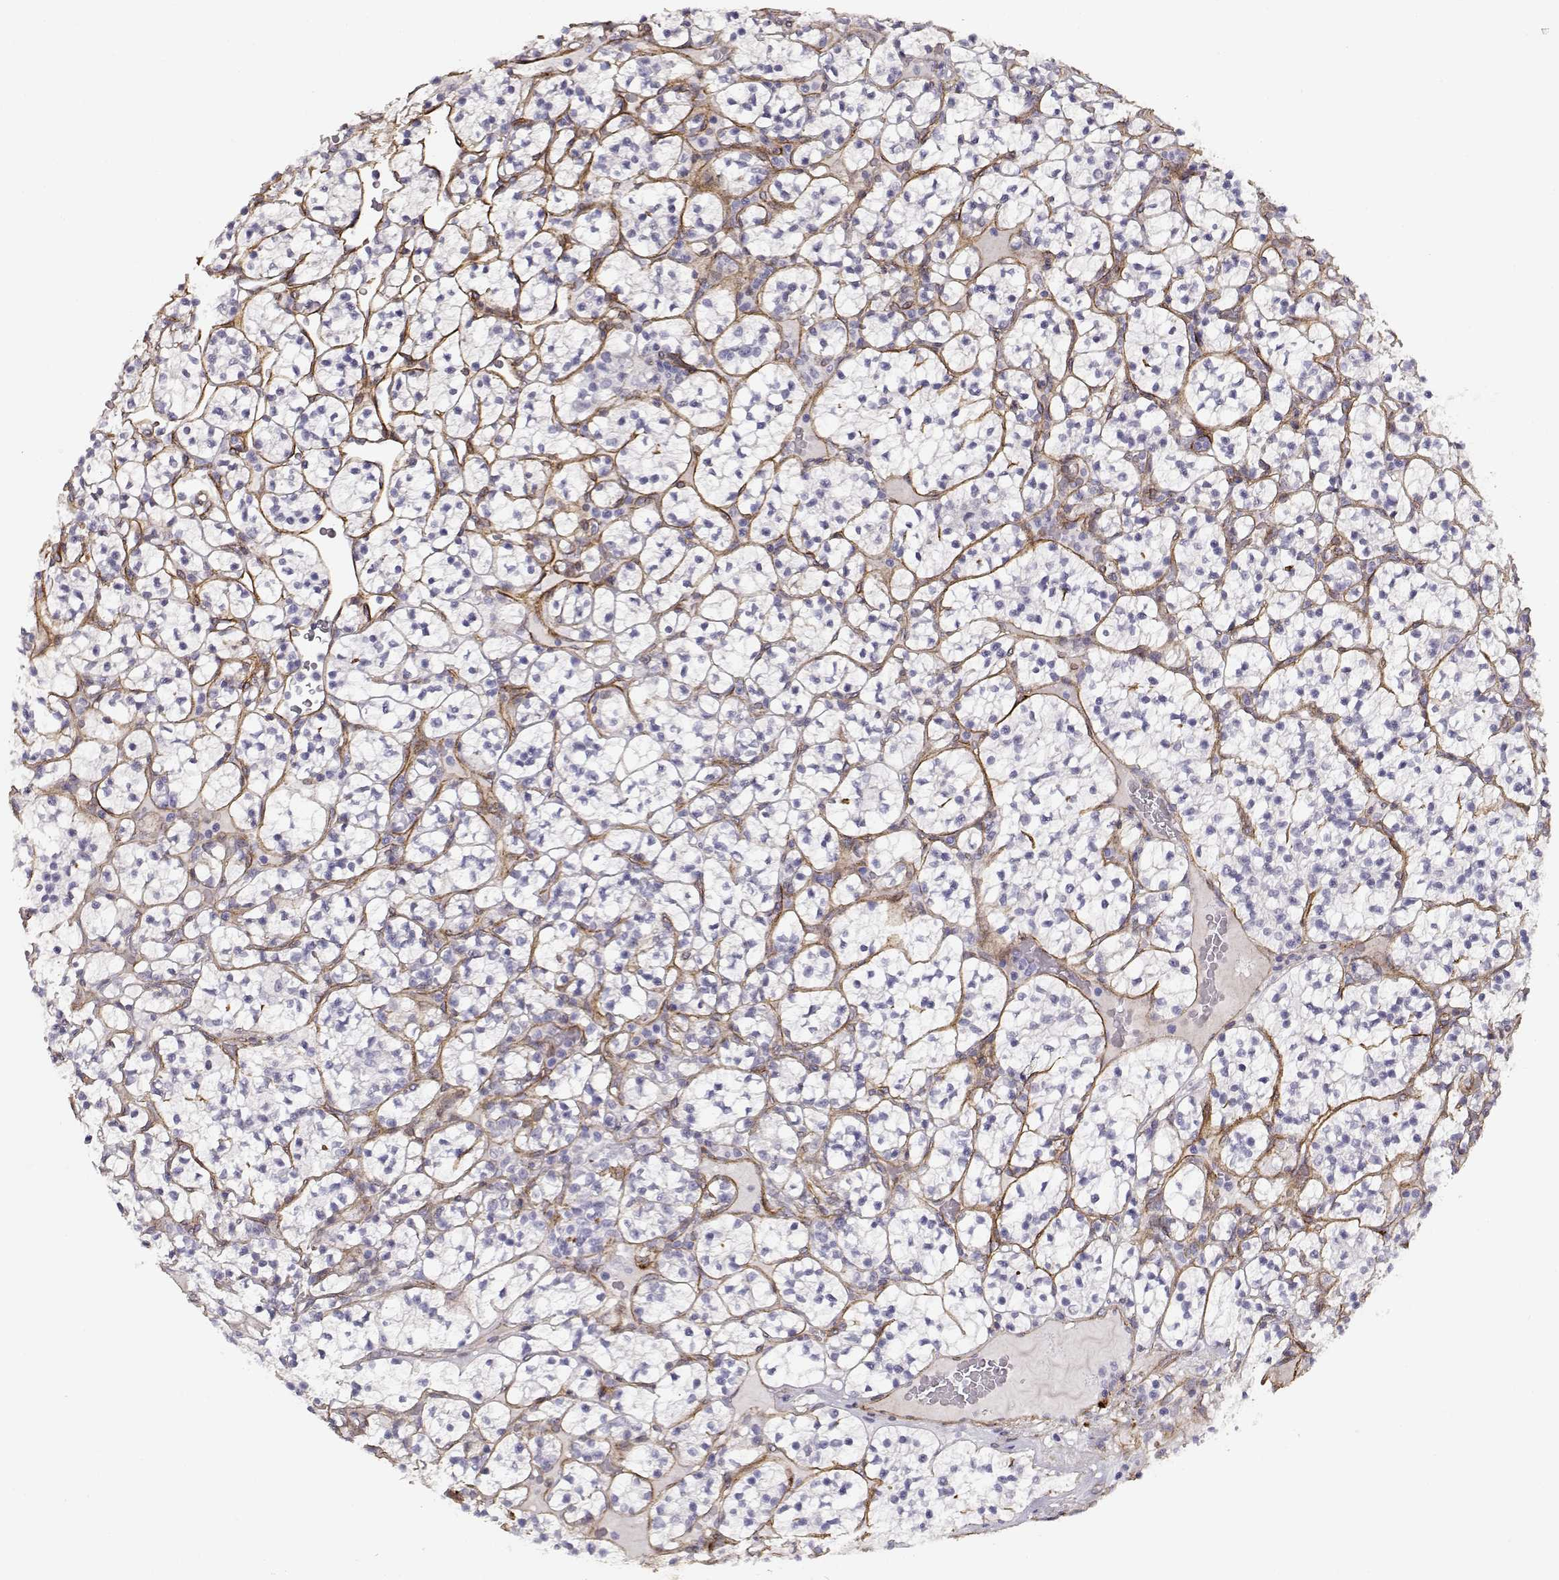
{"staining": {"intensity": "negative", "quantity": "none", "location": "none"}, "tissue": "renal cancer", "cell_type": "Tumor cells", "image_type": "cancer", "snomed": [{"axis": "morphology", "description": "Adenocarcinoma, NOS"}, {"axis": "topography", "description": "Kidney"}], "caption": "Immunohistochemistry (IHC) of human renal cancer (adenocarcinoma) demonstrates no positivity in tumor cells.", "gene": "LAMC1", "patient": {"sex": "female", "age": 89}}